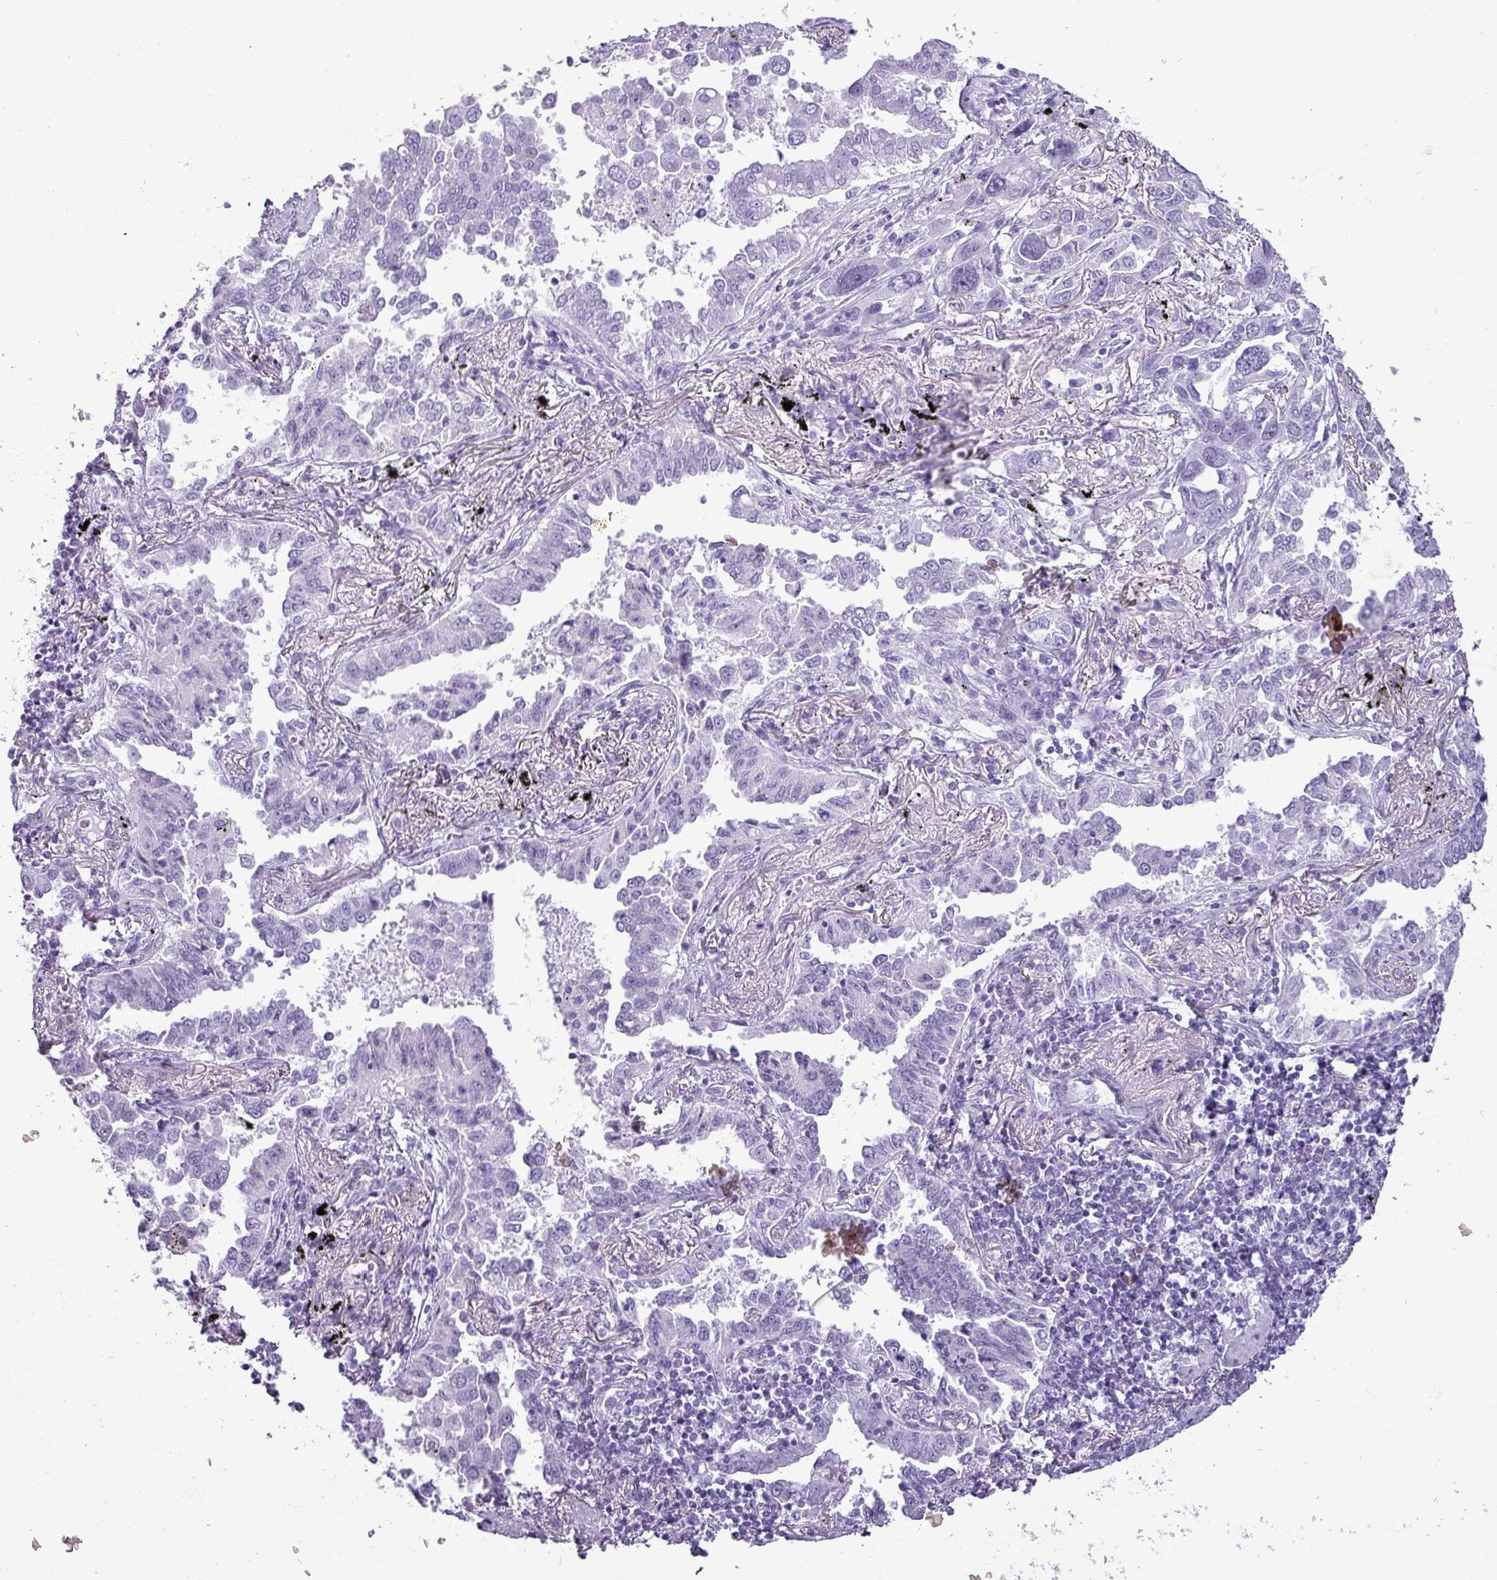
{"staining": {"intensity": "negative", "quantity": "none", "location": "none"}, "tissue": "lung cancer", "cell_type": "Tumor cells", "image_type": "cancer", "snomed": [{"axis": "morphology", "description": "Adenocarcinoma, NOS"}, {"axis": "topography", "description": "Lung"}], "caption": "Immunohistochemistry photomicrograph of human lung cancer stained for a protein (brown), which reveals no staining in tumor cells.", "gene": "AMY1B", "patient": {"sex": "male", "age": 67}}